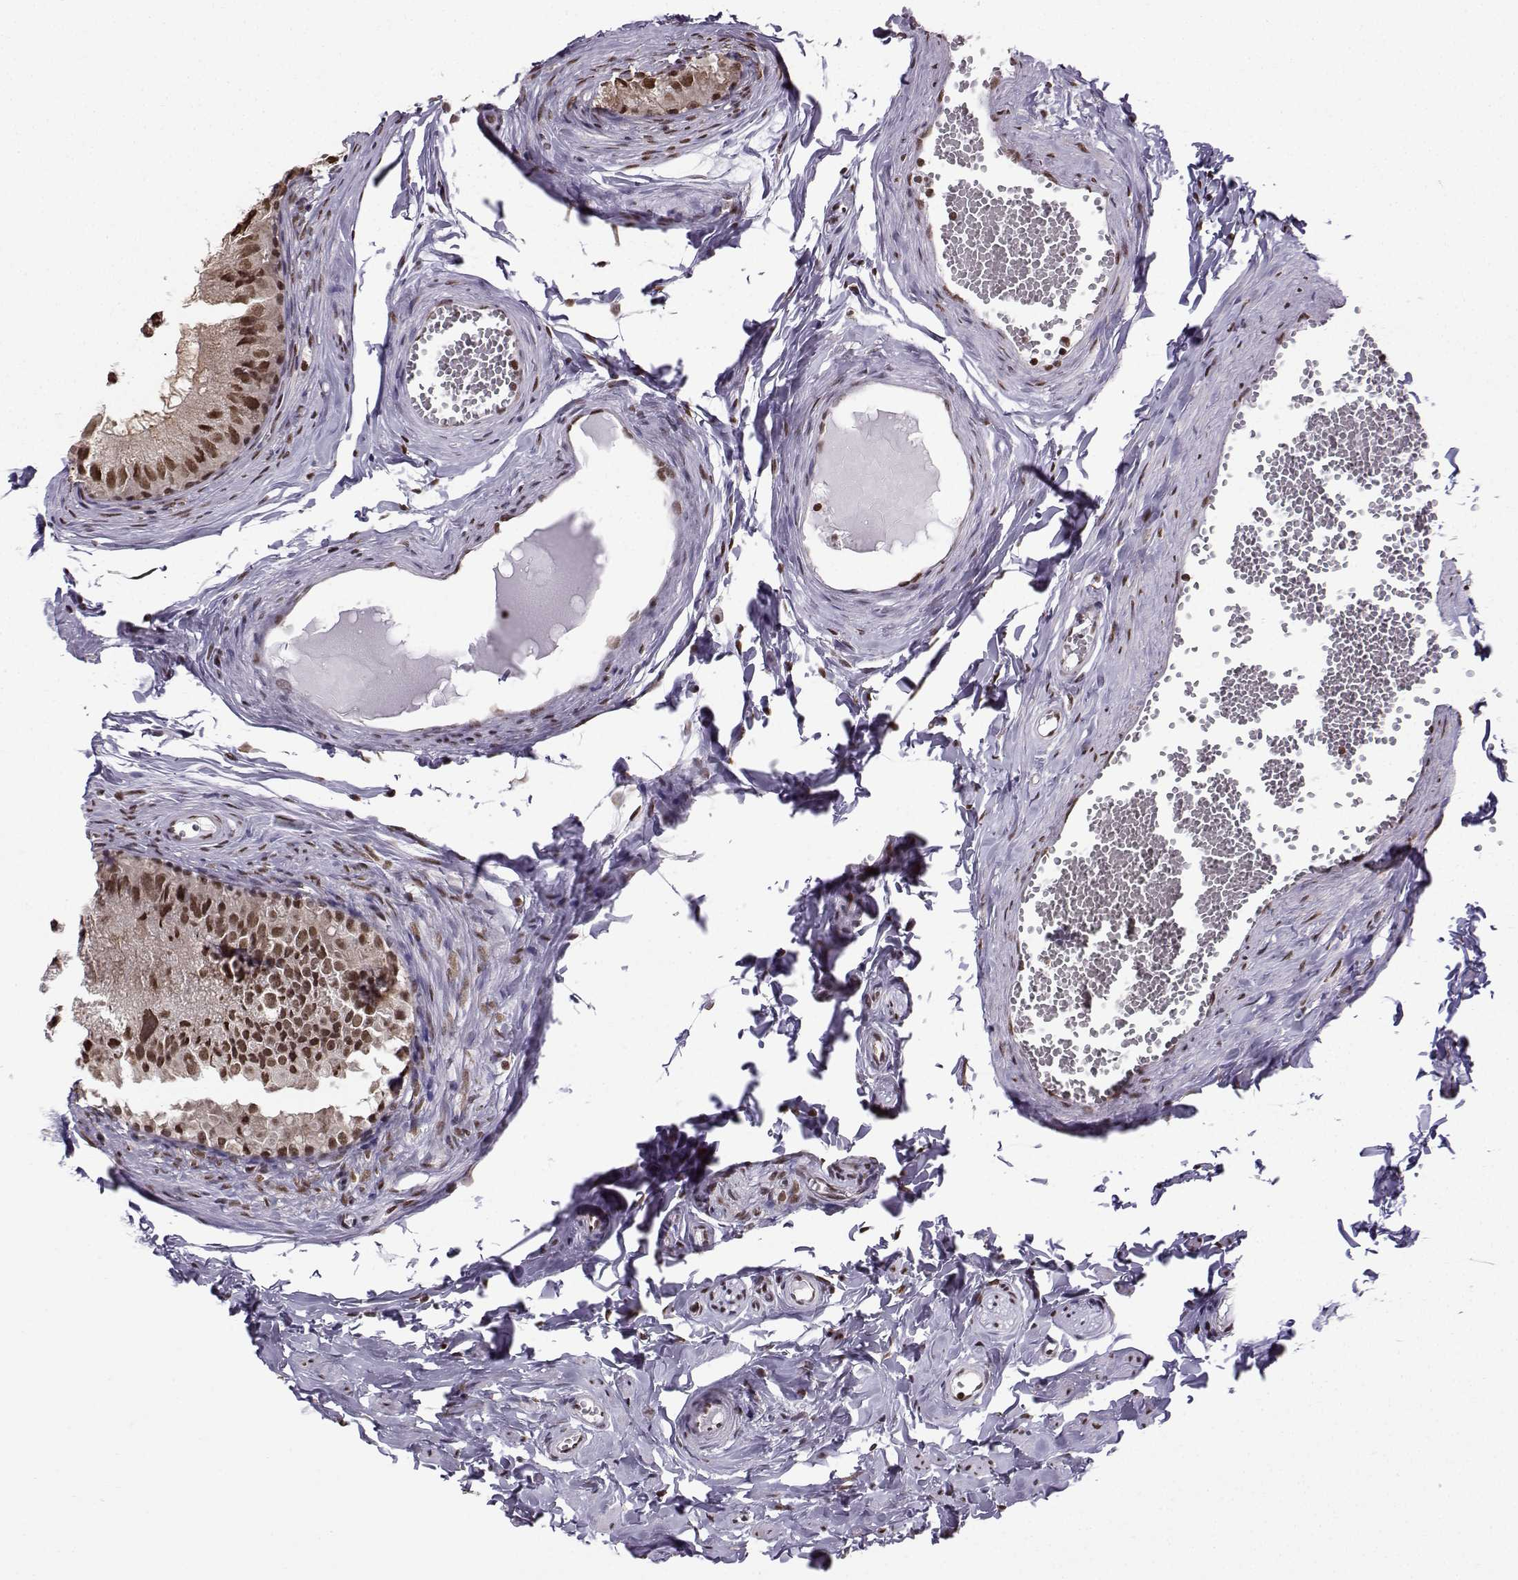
{"staining": {"intensity": "moderate", "quantity": ">75%", "location": "nuclear"}, "tissue": "epididymis", "cell_type": "Glandular cells", "image_type": "normal", "snomed": [{"axis": "morphology", "description": "Normal tissue, NOS"}, {"axis": "topography", "description": "Epididymis"}], "caption": "Protein expression by immunohistochemistry (IHC) shows moderate nuclear positivity in about >75% of glandular cells in normal epididymis.", "gene": "EZH1", "patient": {"sex": "male", "age": 45}}